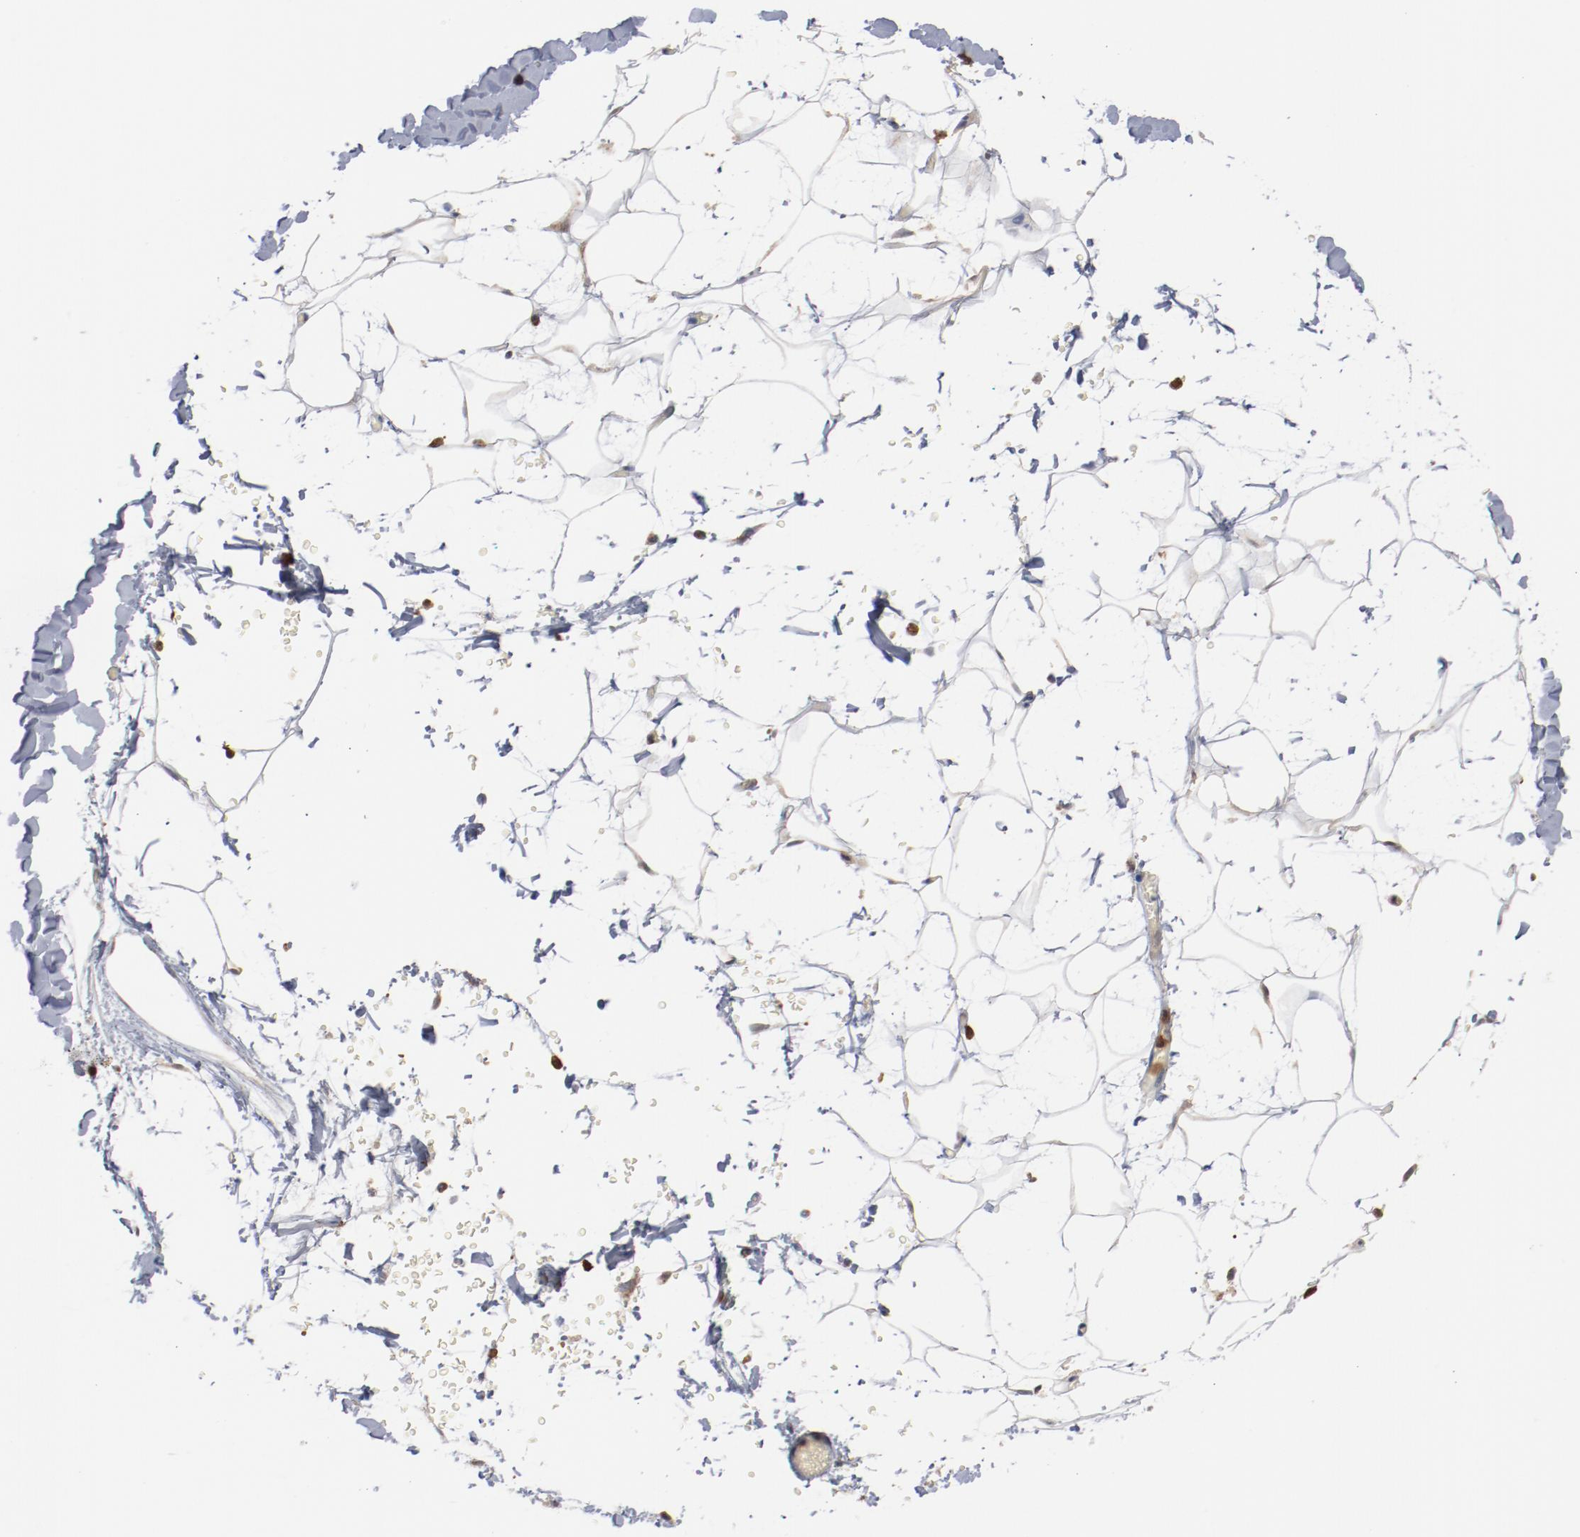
{"staining": {"intensity": "negative", "quantity": "none", "location": "none"}, "tissue": "adipose tissue", "cell_type": "Adipocytes", "image_type": "normal", "snomed": [{"axis": "morphology", "description": "Normal tissue, NOS"}, {"axis": "topography", "description": "Soft tissue"}], "caption": "This image is of normal adipose tissue stained with immunohistochemistry to label a protein in brown with the nuclei are counter-stained blue. There is no expression in adipocytes. (Stains: DAB (3,3'-diaminobenzidine) immunohistochemistry with hematoxylin counter stain, Microscopy: brightfield microscopy at high magnification).", "gene": "RNASE11", "patient": {"sex": "male", "age": 72}}